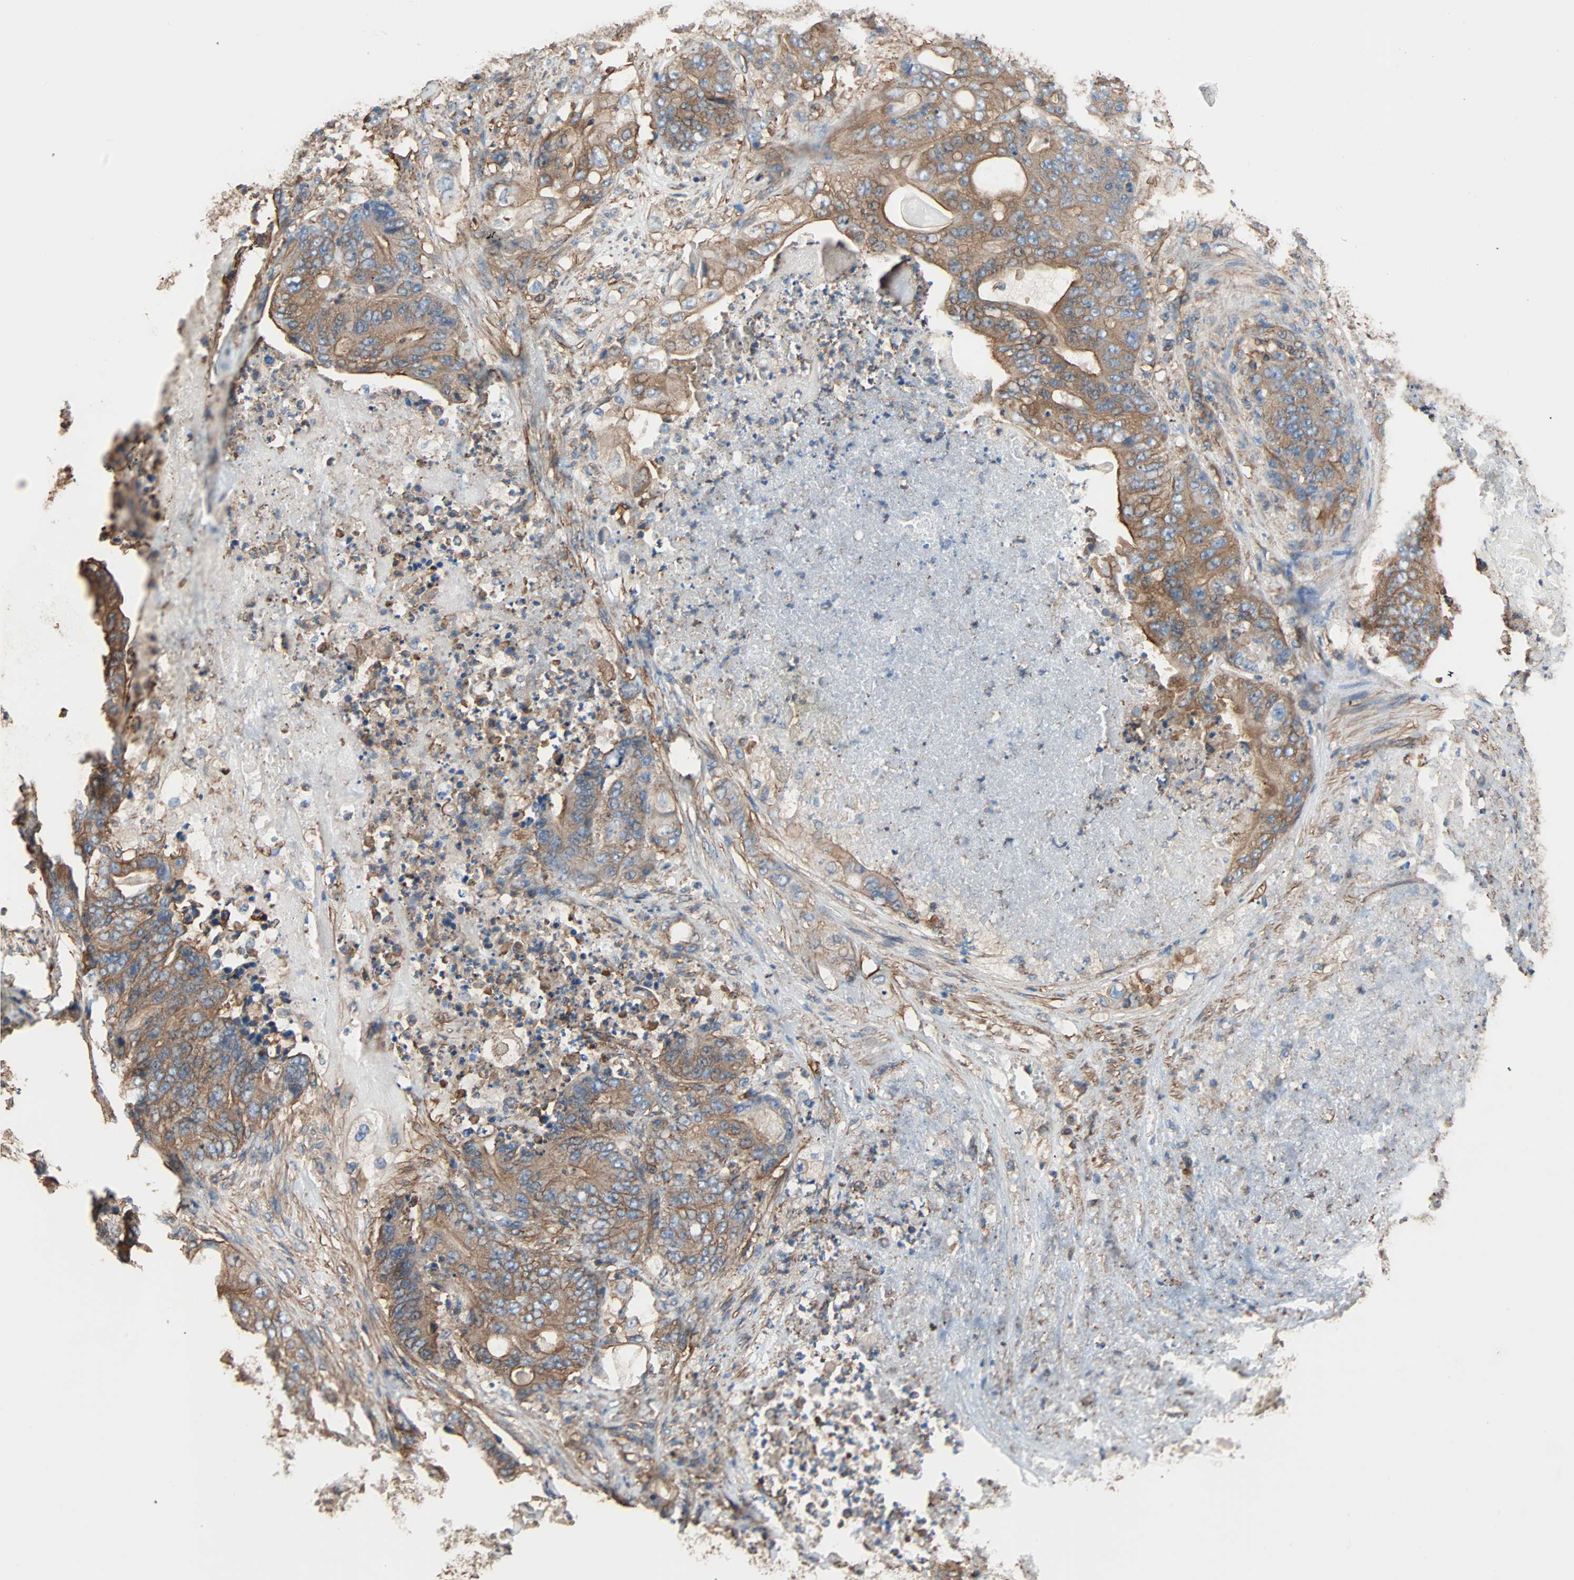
{"staining": {"intensity": "moderate", "quantity": ">75%", "location": "cytoplasmic/membranous"}, "tissue": "stomach cancer", "cell_type": "Tumor cells", "image_type": "cancer", "snomed": [{"axis": "morphology", "description": "Adenocarcinoma, NOS"}, {"axis": "topography", "description": "Stomach"}], "caption": "DAB (3,3'-diaminobenzidine) immunohistochemical staining of stomach adenocarcinoma displays moderate cytoplasmic/membranous protein expression in approximately >75% of tumor cells. Nuclei are stained in blue.", "gene": "GALNT10", "patient": {"sex": "female", "age": 73}}